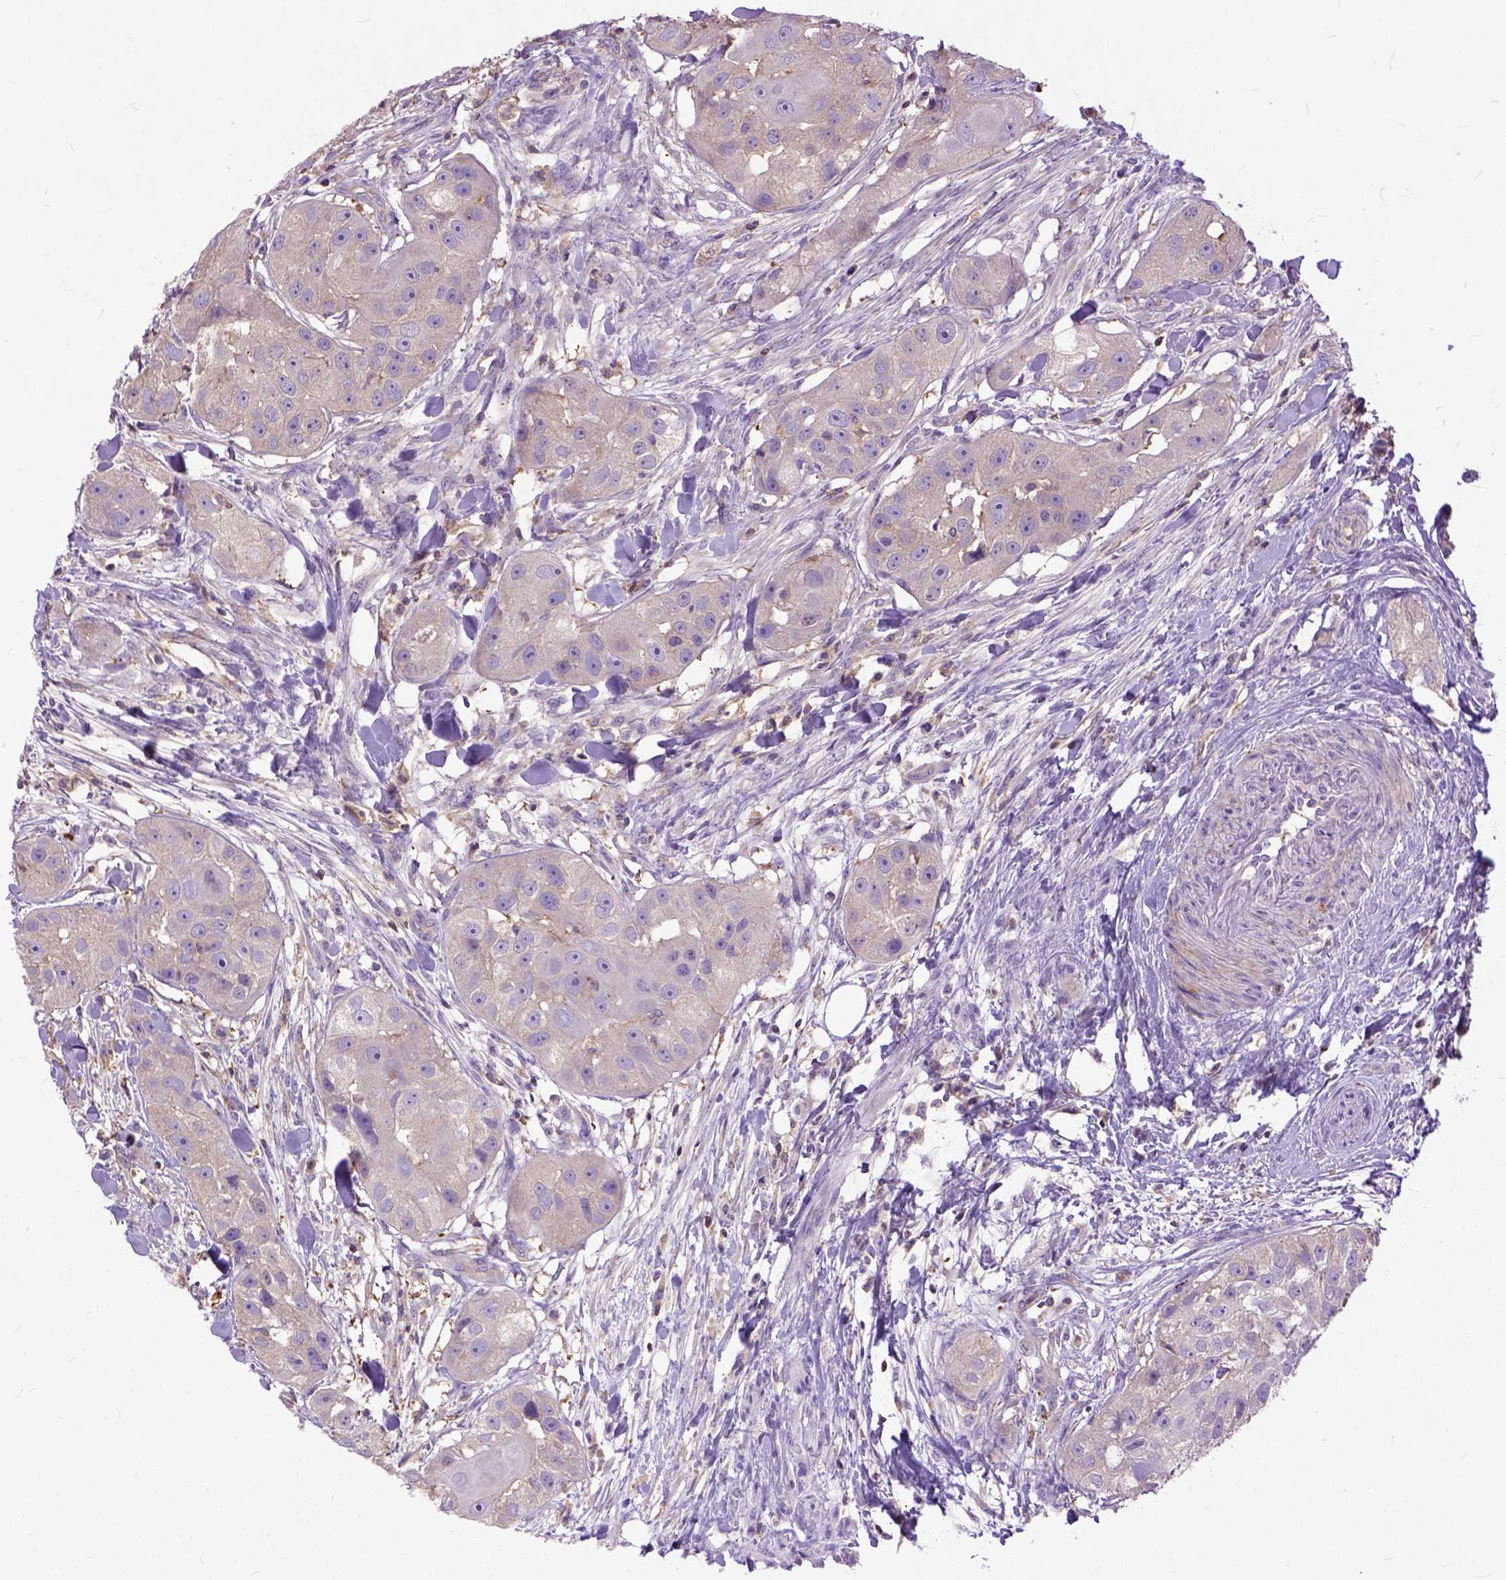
{"staining": {"intensity": "weak", "quantity": "25%-75%", "location": "cytoplasmic/membranous"}, "tissue": "head and neck cancer", "cell_type": "Tumor cells", "image_type": "cancer", "snomed": [{"axis": "morphology", "description": "Squamous cell carcinoma, NOS"}, {"axis": "topography", "description": "Head-Neck"}], "caption": "Human head and neck cancer stained with a brown dye shows weak cytoplasmic/membranous positive positivity in approximately 25%-75% of tumor cells.", "gene": "NAMPT", "patient": {"sex": "male", "age": 51}}